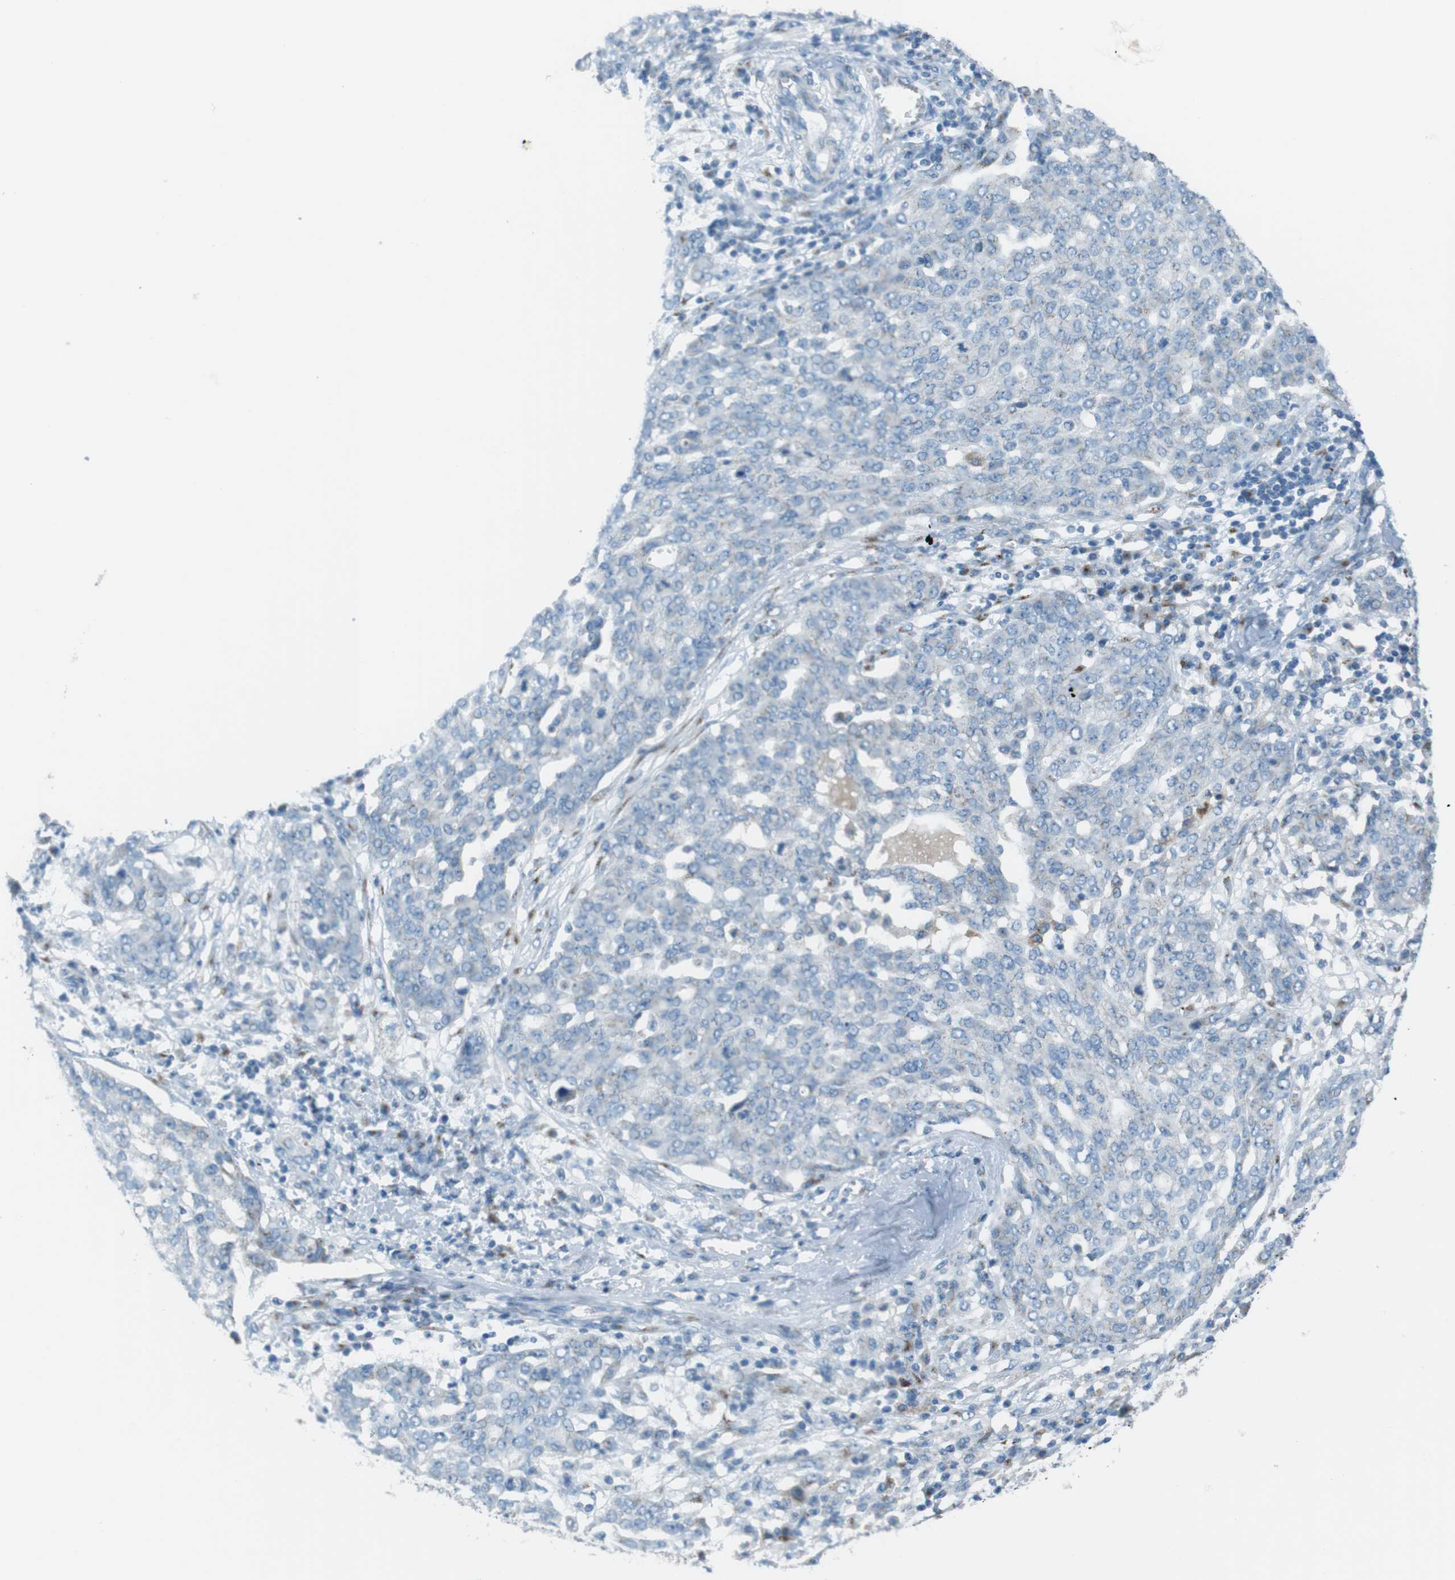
{"staining": {"intensity": "negative", "quantity": "none", "location": "none"}, "tissue": "ovarian cancer", "cell_type": "Tumor cells", "image_type": "cancer", "snomed": [{"axis": "morphology", "description": "Cystadenocarcinoma, serous, NOS"}, {"axis": "topography", "description": "Soft tissue"}, {"axis": "topography", "description": "Ovary"}], "caption": "Tumor cells are negative for brown protein staining in ovarian cancer (serous cystadenocarcinoma).", "gene": "TXNDC15", "patient": {"sex": "female", "age": 57}}